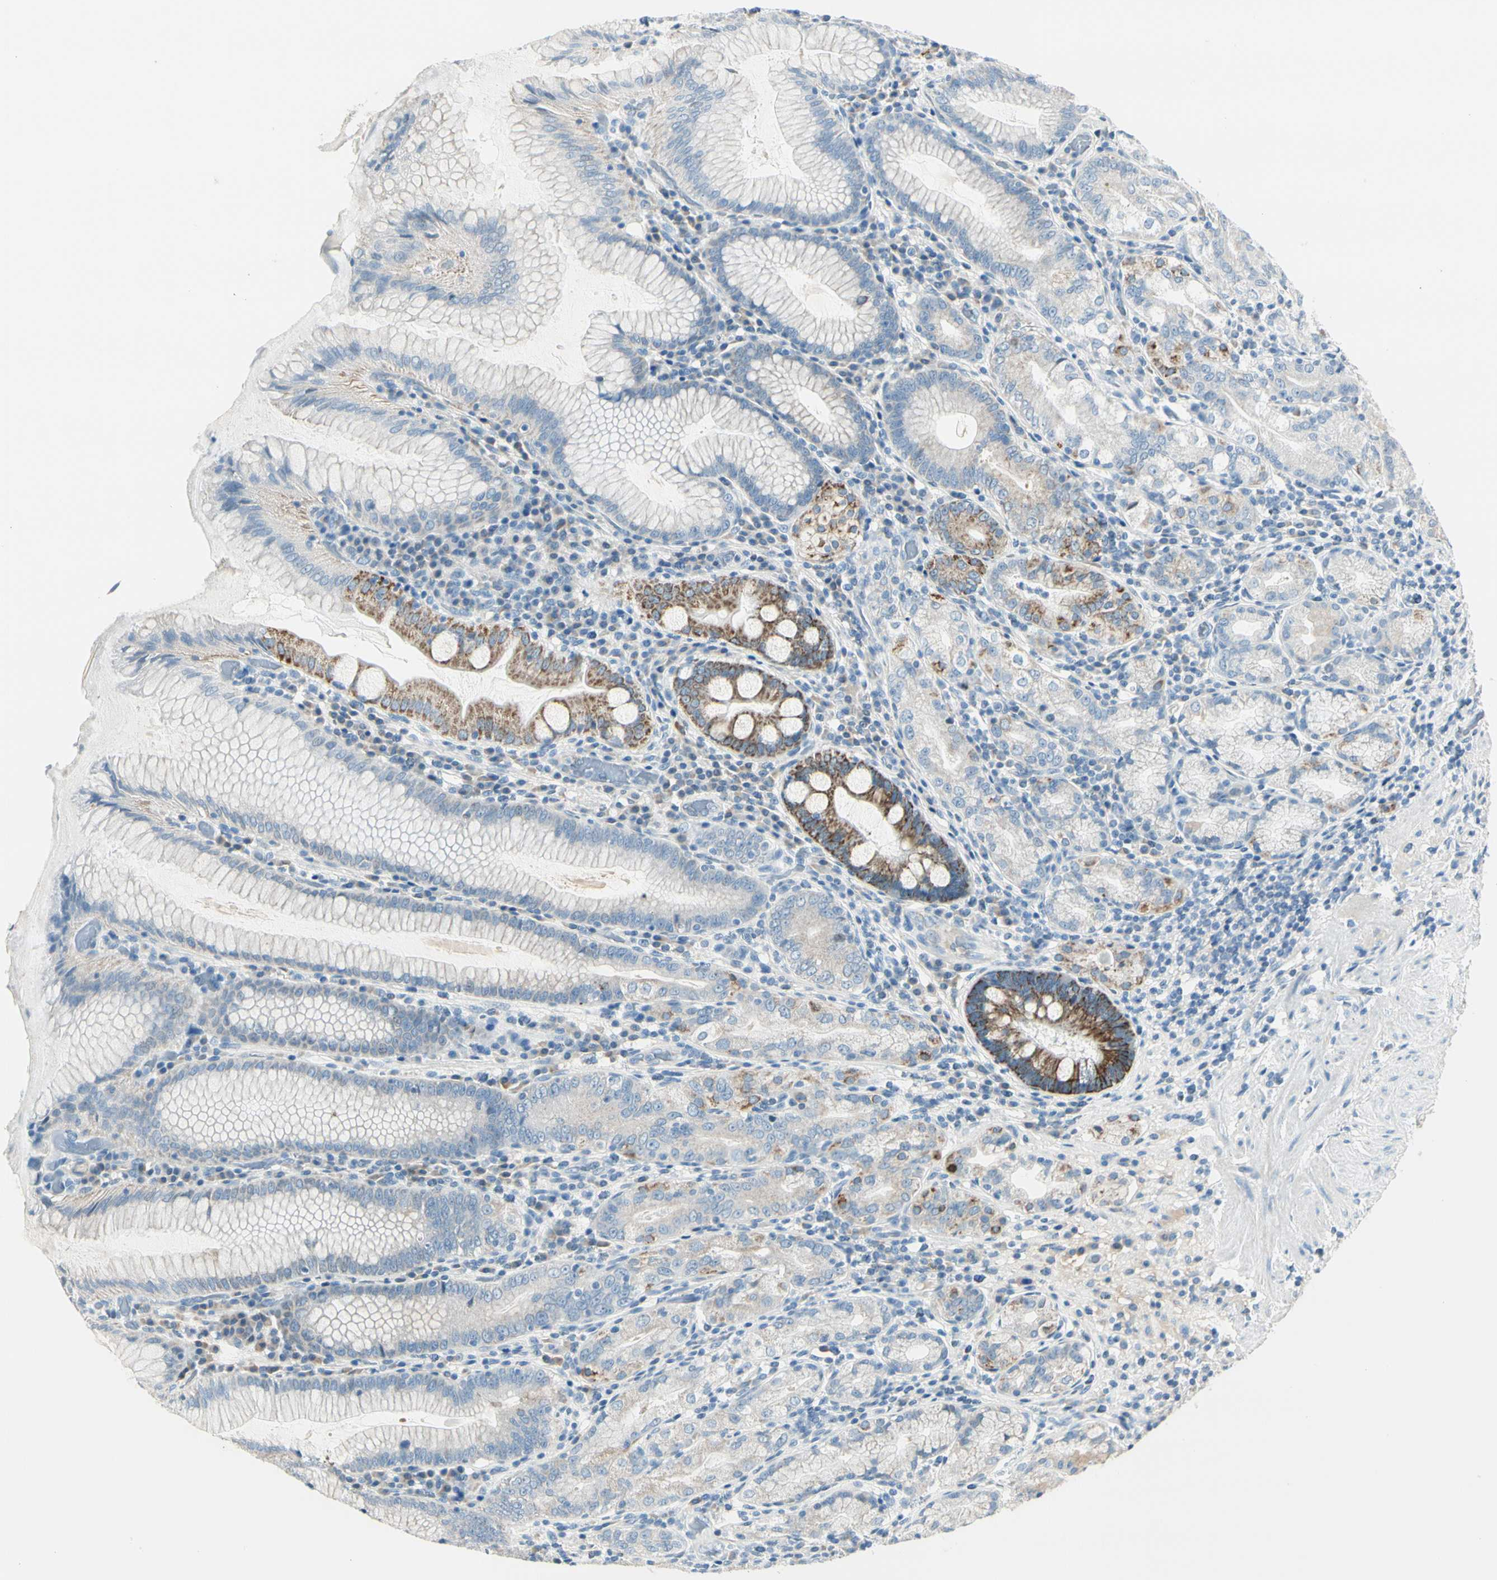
{"staining": {"intensity": "moderate", "quantity": "<25%", "location": "cytoplasmic/membranous"}, "tissue": "stomach", "cell_type": "Glandular cells", "image_type": "normal", "snomed": [{"axis": "morphology", "description": "Normal tissue, NOS"}, {"axis": "topography", "description": "Stomach, lower"}], "caption": "This is an image of immunohistochemistry staining of unremarkable stomach, which shows moderate expression in the cytoplasmic/membranous of glandular cells.", "gene": "SLC6A15", "patient": {"sex": "female", "age": 76}}